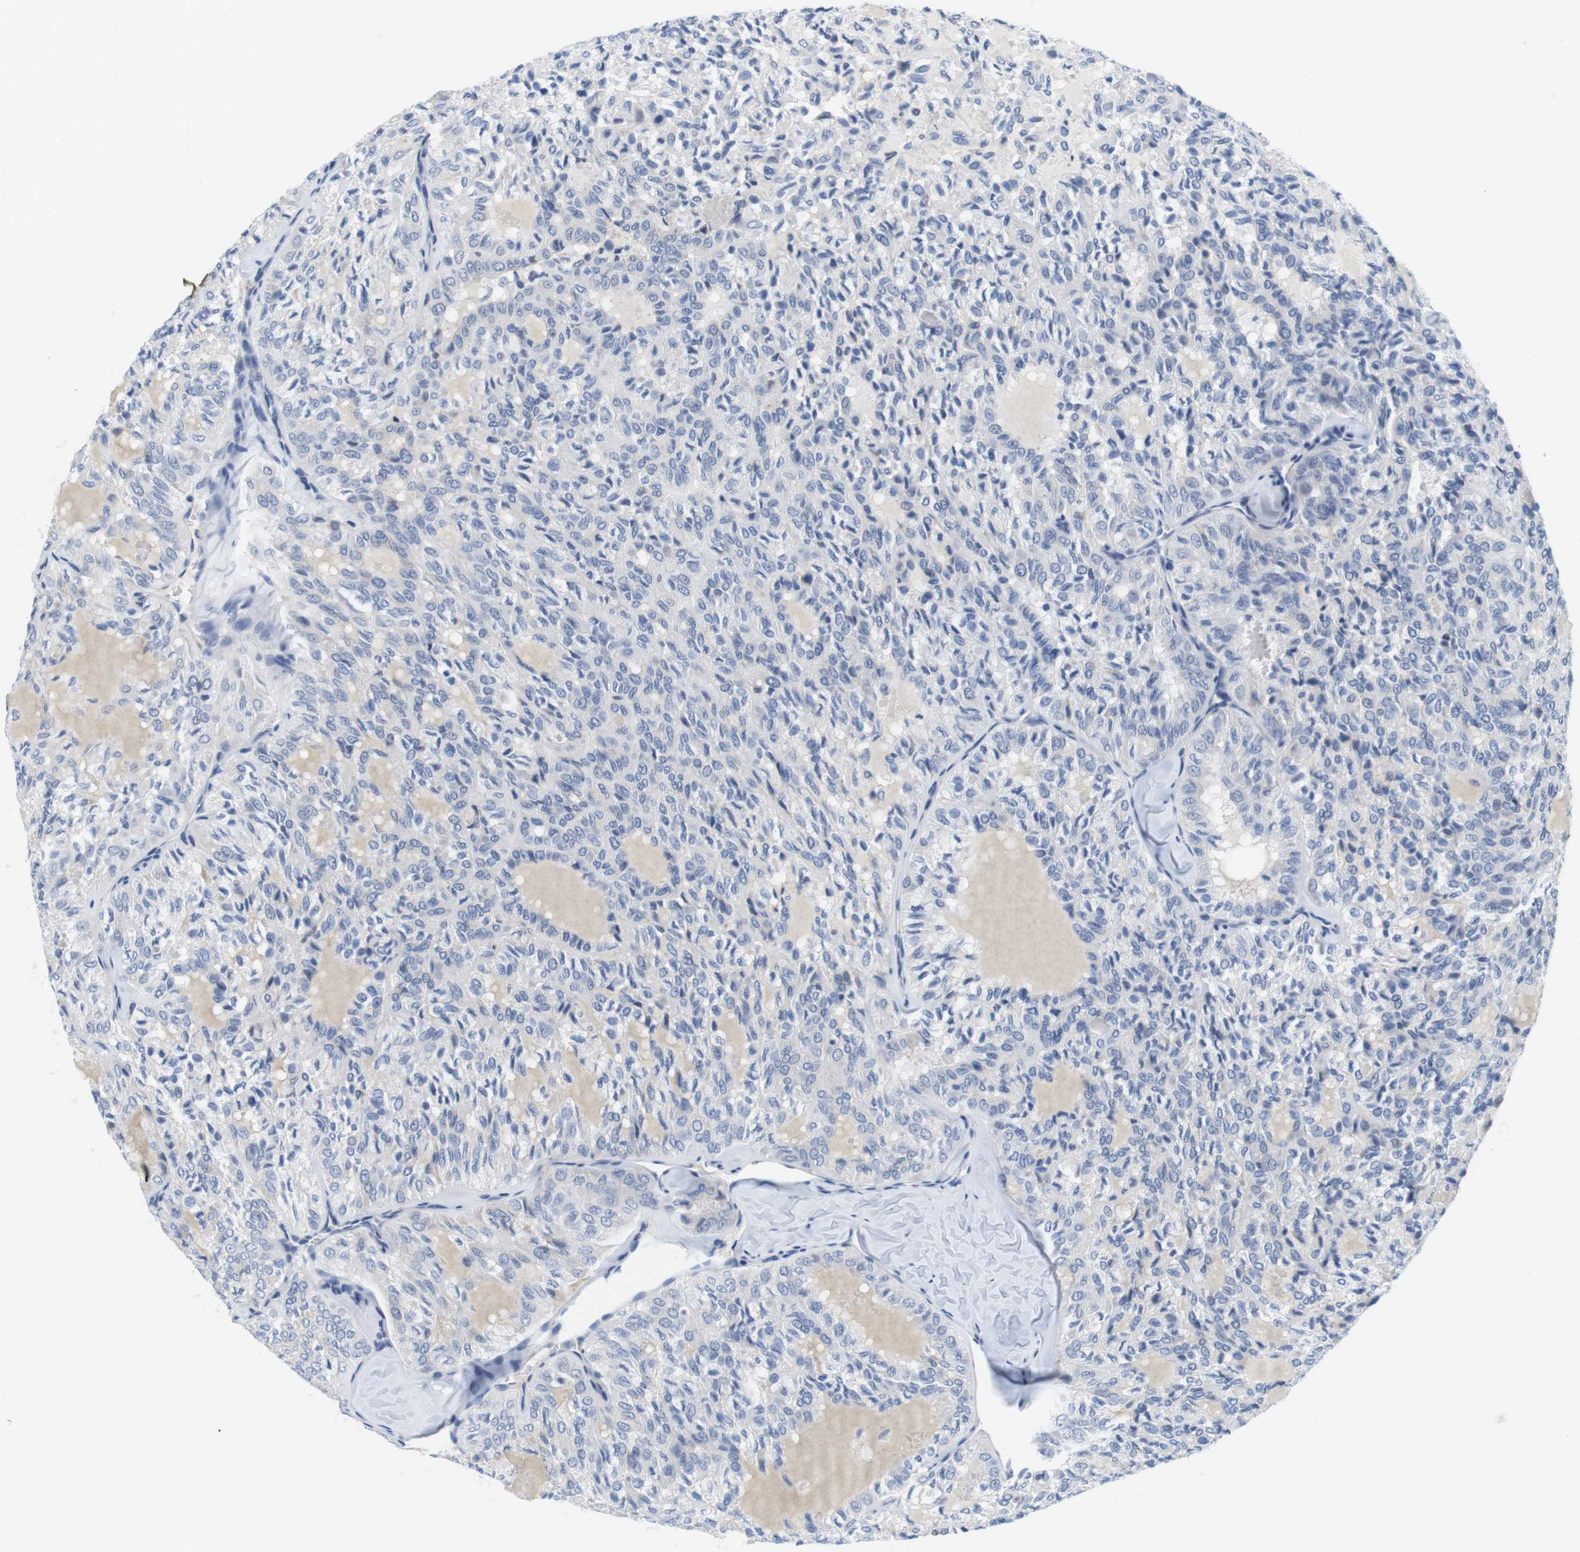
{"staining": {"intensity": "negative", "quantity": "none", "location": "none"}, "tissue": "thyroid cancer", "cell_type": "Tumor cells", "image_type": "cancer", "snomed": [{"axis": "morphology", "description": "Follicular adenoma carcinoma, NOS"}, {"axis": "topography", "description": "Thyroid gland"}], "caption": "Immunohistochemistry (IHC) micrograph of human thyroid cancer stained for a protein (brown), which displays no positivity in tumor cells.", "gene": "CNGA2", "patient": {"sex": "male", "age": 75}}